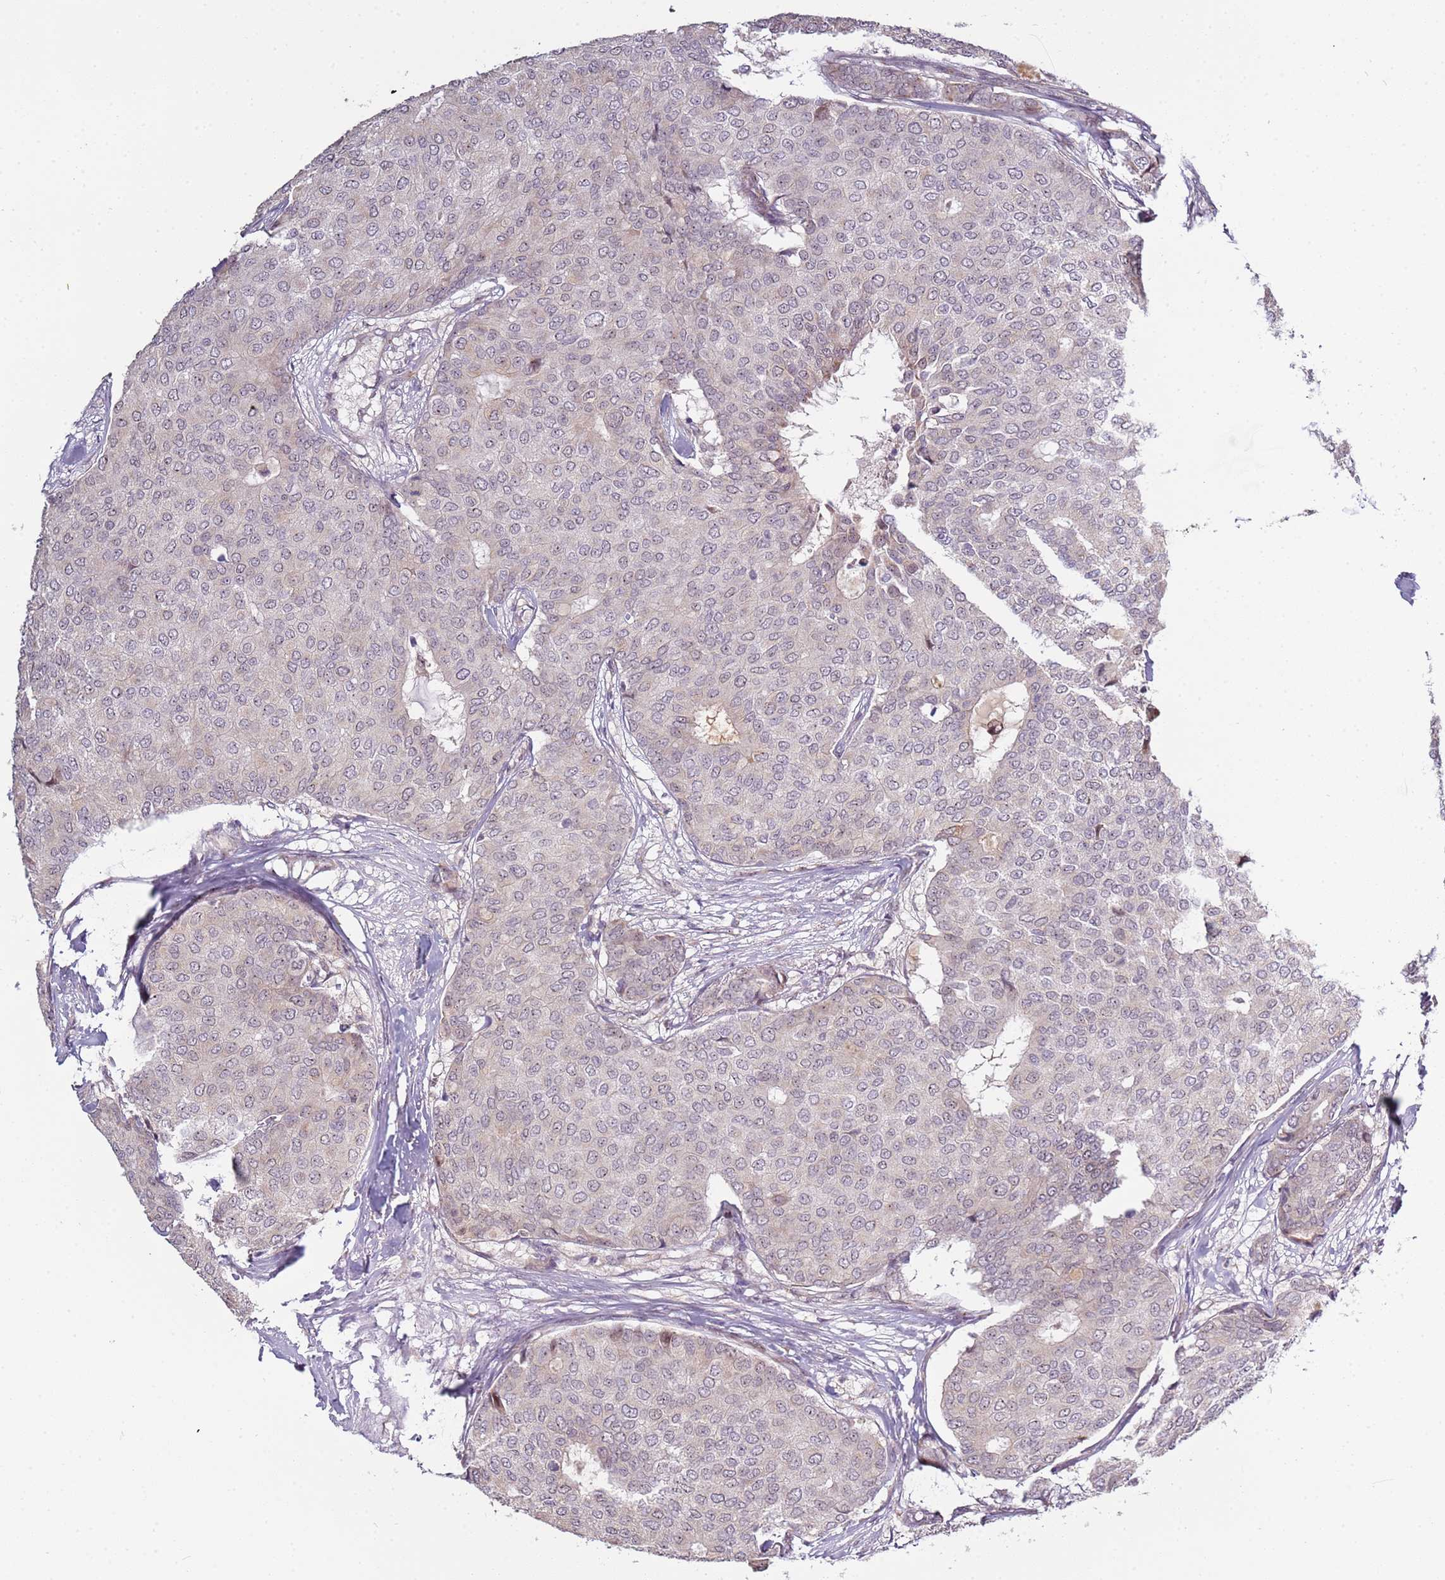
{"staining": {"intensity": "negative", "quantity": "none", "location": "none"}, "tissue": "breast cancer", "cell_type": "Tumor cells", "image_type": "cancer", "snomed": [{"axis": "morphology", "description": "Duct carcinoma"}, {"axis": "topography", "description": "Breast"}], "caption": "Histopathology image shows no protein positivity in tumor cells of breast cancer tissue. (Stains: DAB (3,3'-diaminobenzidine) immunohistochemistry (IHC) with hematoxylin counter stain, Microscopy: brightfield microscopy at high magnification).", "gene": "UCMA", "patient": {"sex": "female", "age": 75}}